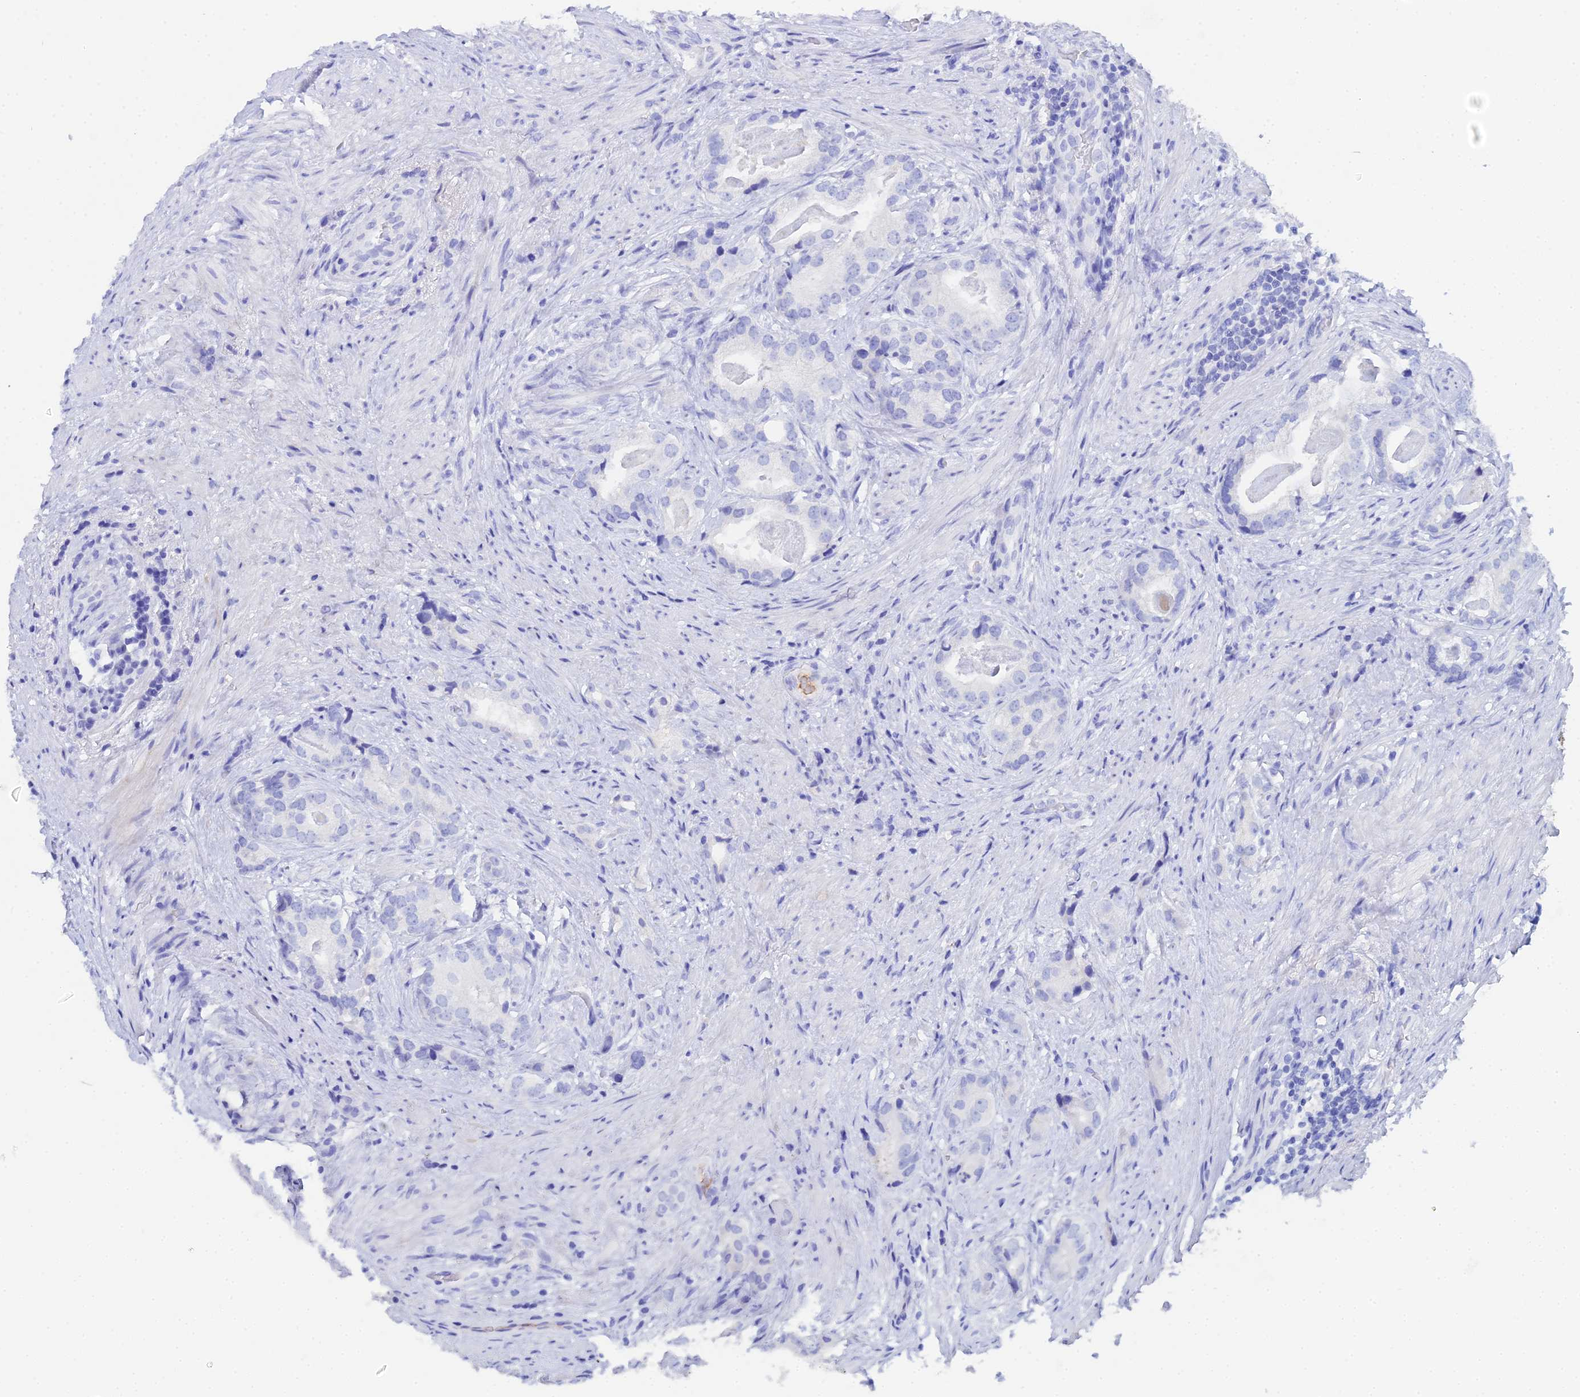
{"staining": {"intensity": "negative", "quantity": "none", "location": "none"}, "tissue": "prostate cancer", "cell_type": "Tumor cells", "image_type": "cancer", "snomed": [{"axis": "morphology", "description": "Adenocarcinoma, Low grade"}, {"axis": "topography", "description": "Prostate"}], "caption": "Immunohistochemistry of human low-grade adenocarcinoma (prostate) exhibits no positivity in tumor cells.", "gene": "CELA3A", "patient": {"sex": "male", "age": 71}}